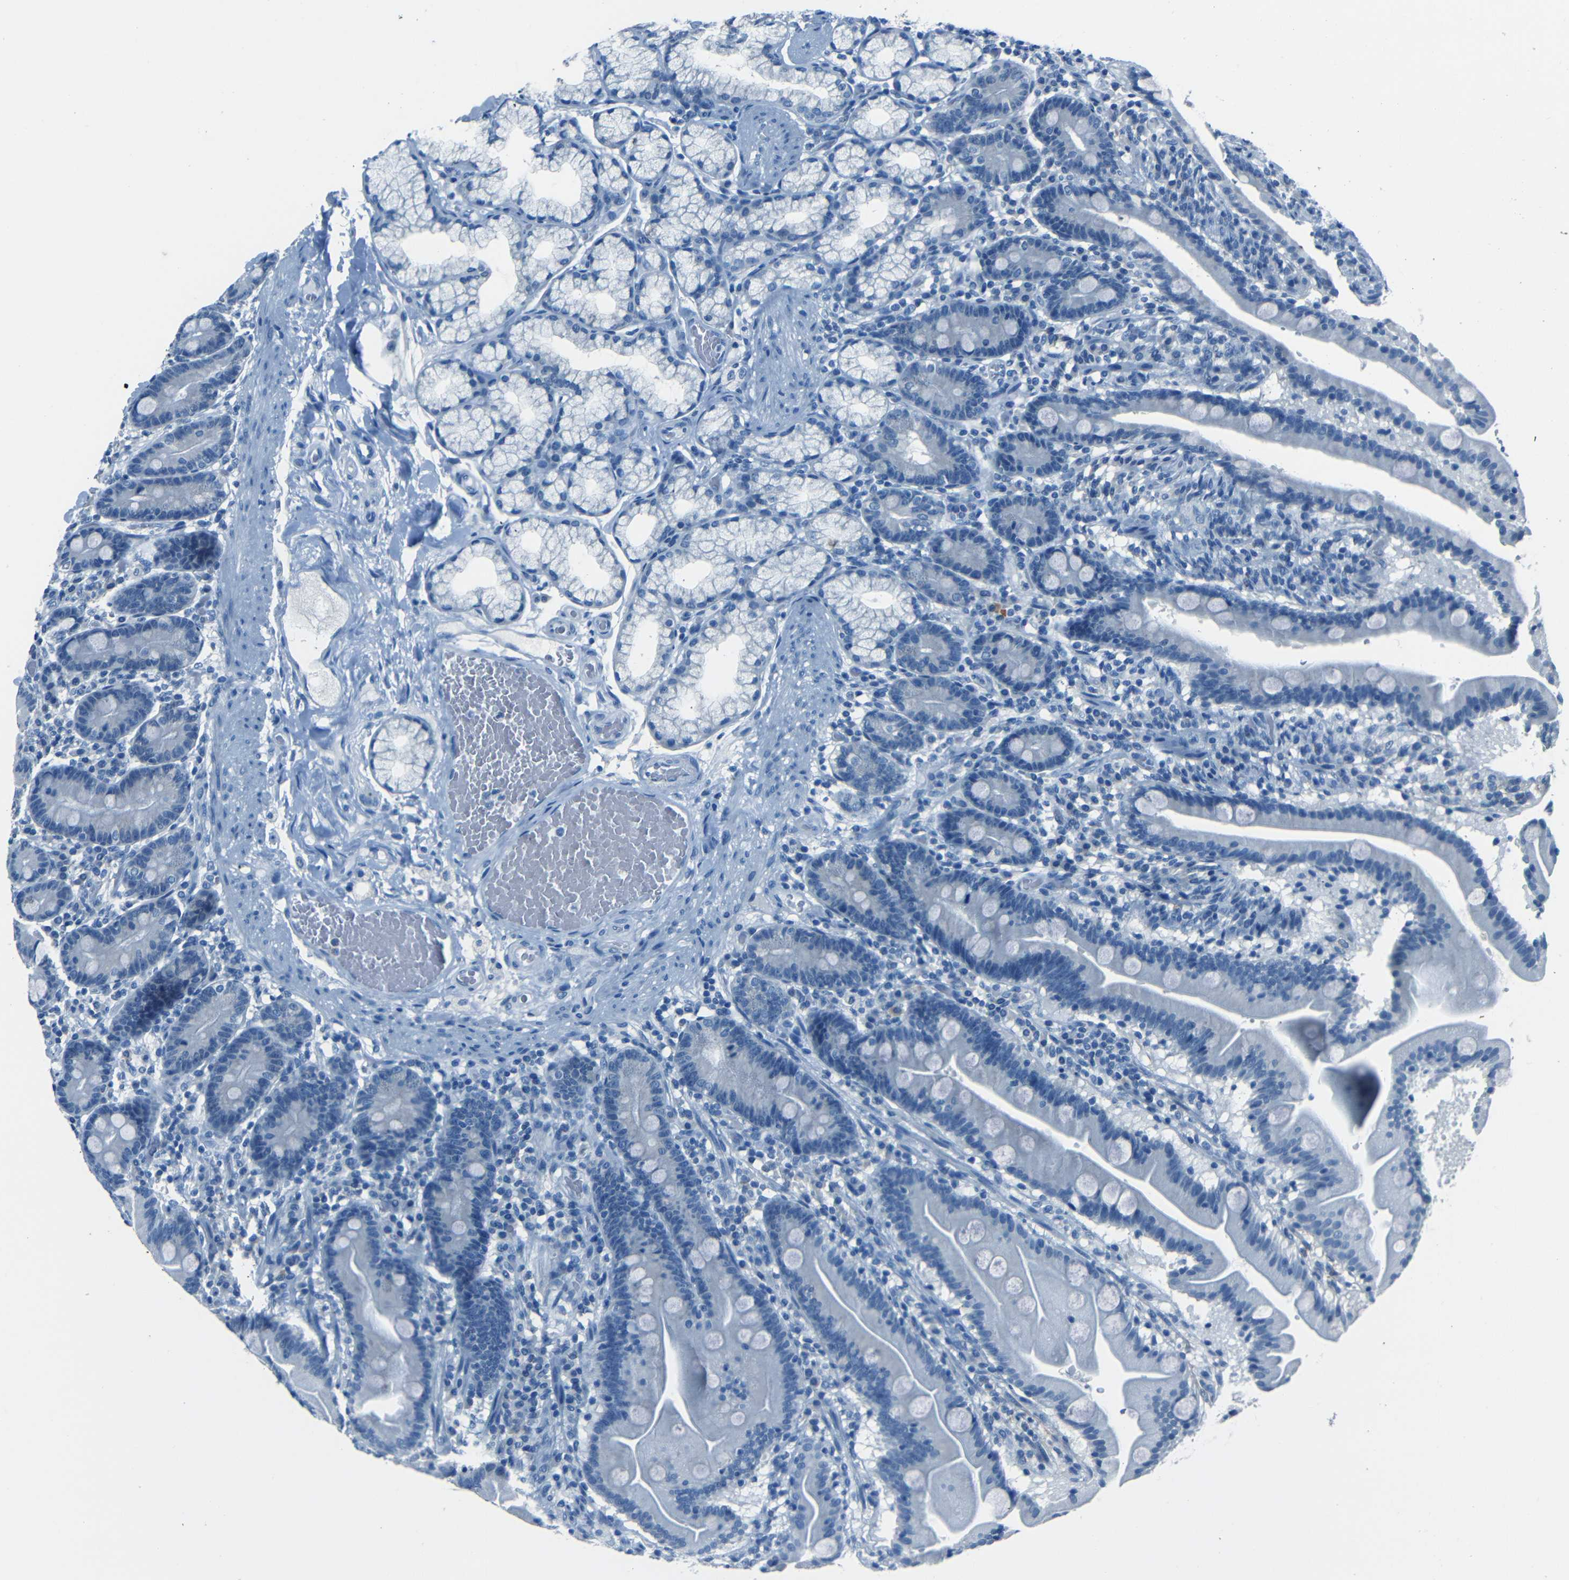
{"staining": {"intensity": "negative", "quantity": "none", "location": "none"}, "tissue": "duodenum", "cell_type": "Glandular cells", "image_type": "normal", "snomed": [{"axis": "morphology", "description": "Normal tissue, NOS"}, {"axis": "topography", "description": "Duodenum"}], "caption": "Immunohistochemistry (IHC) photomicrograph of benign human duodenum stained for a protein (brown), which displays no expression in glandular cells. The staining is performed using DAB (3,3'-diaminobenzidine) brown chromogen with nuclei counter-stained in using hematoxylin.", "gene": "FBN2", "patient": {"sex": "male", "age": 54}}